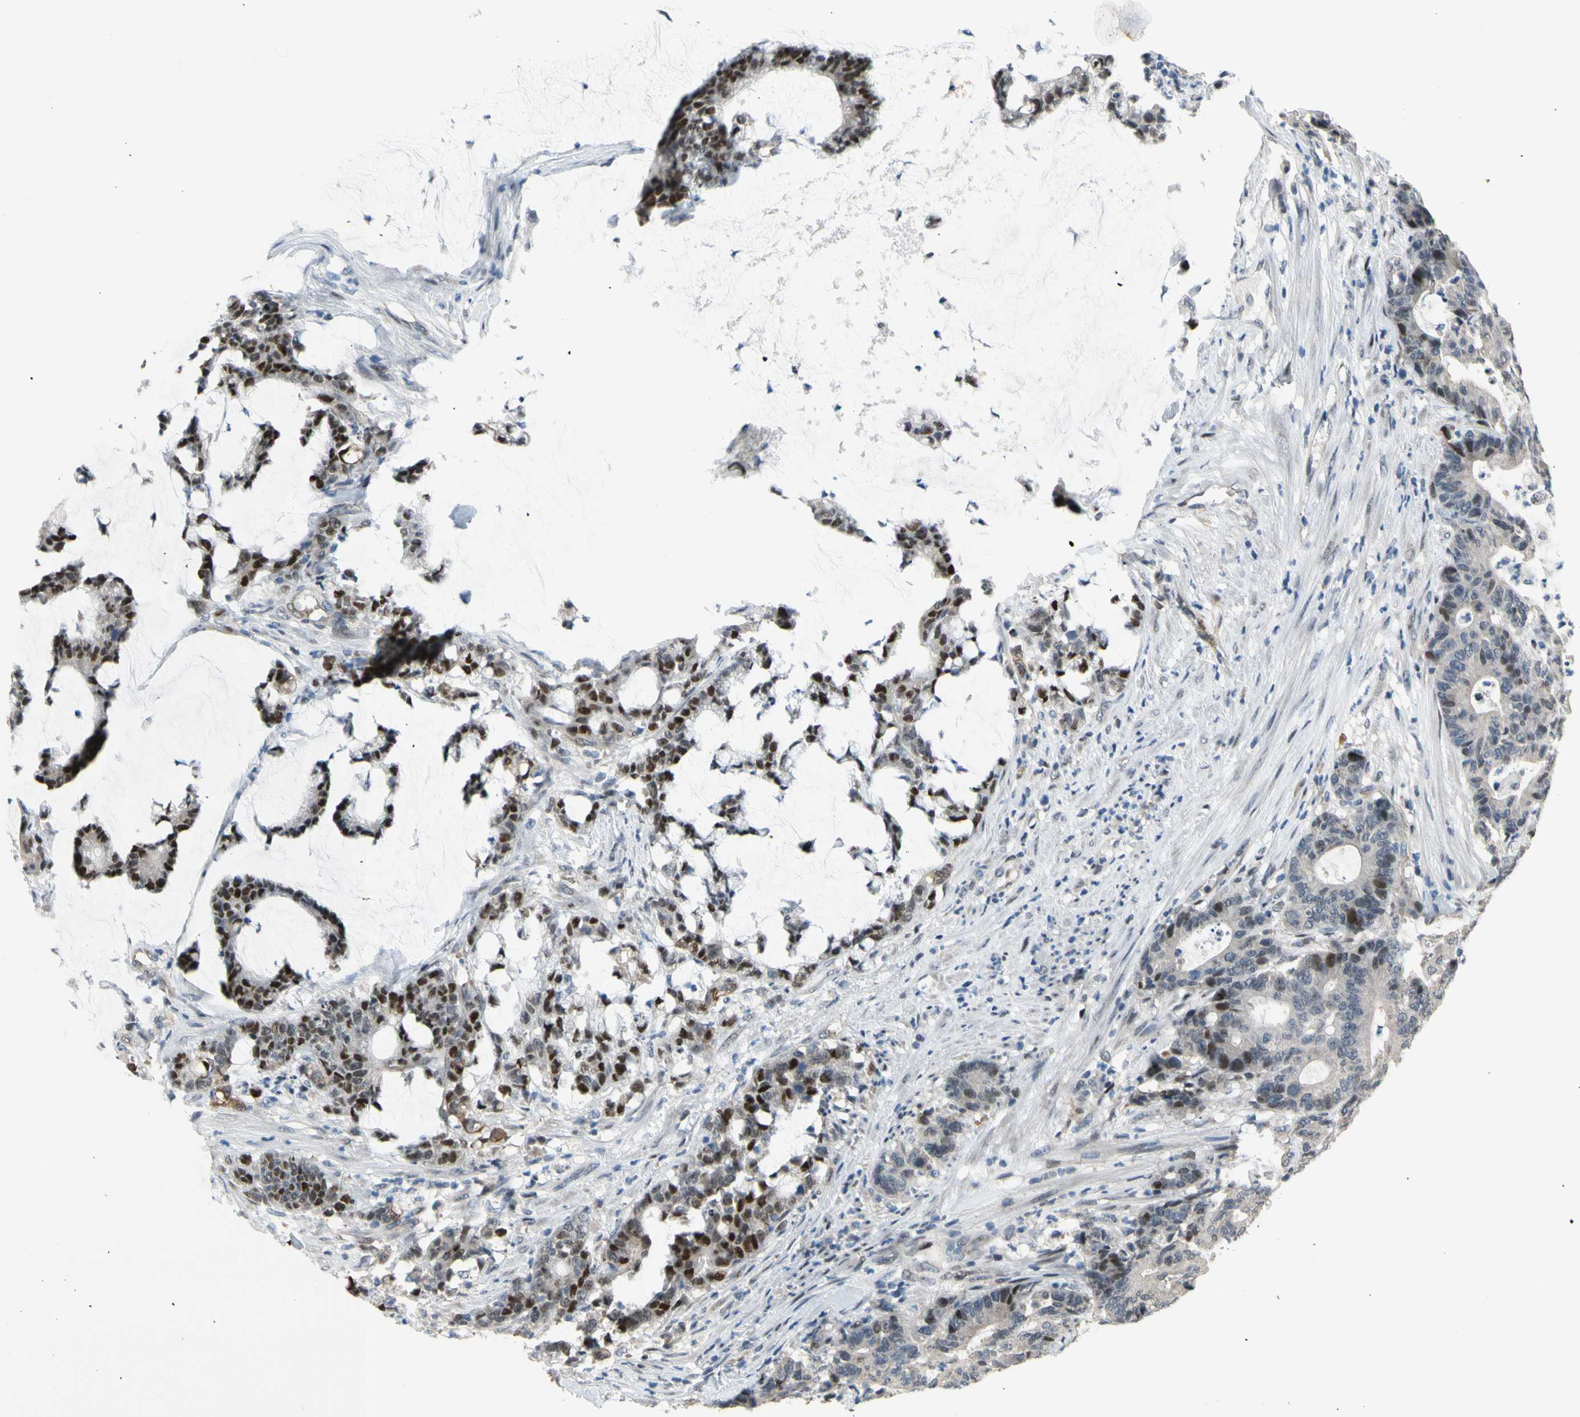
{"staining": {"intensity": "moderate", "quantity": "25%-75%", "location": "nuclear"}, "tissue": "colorectal cancer", "cell_type": "Tumor cells", "image_type": "cancer", "snomed": [{"axis": "morphology", "description": "Adenocarcinoma, NOS"}, {"axis": "topography", "description": "Colon"}], "caption": "Approximately 25%-75% of tumor cells in human colorectal adenocarcinoma display moderate nuclear protein expression as visualized by brown immunohistochemical staining.", "gene": "ZNF184", "patient": {"sex": "female", "age": 84}}